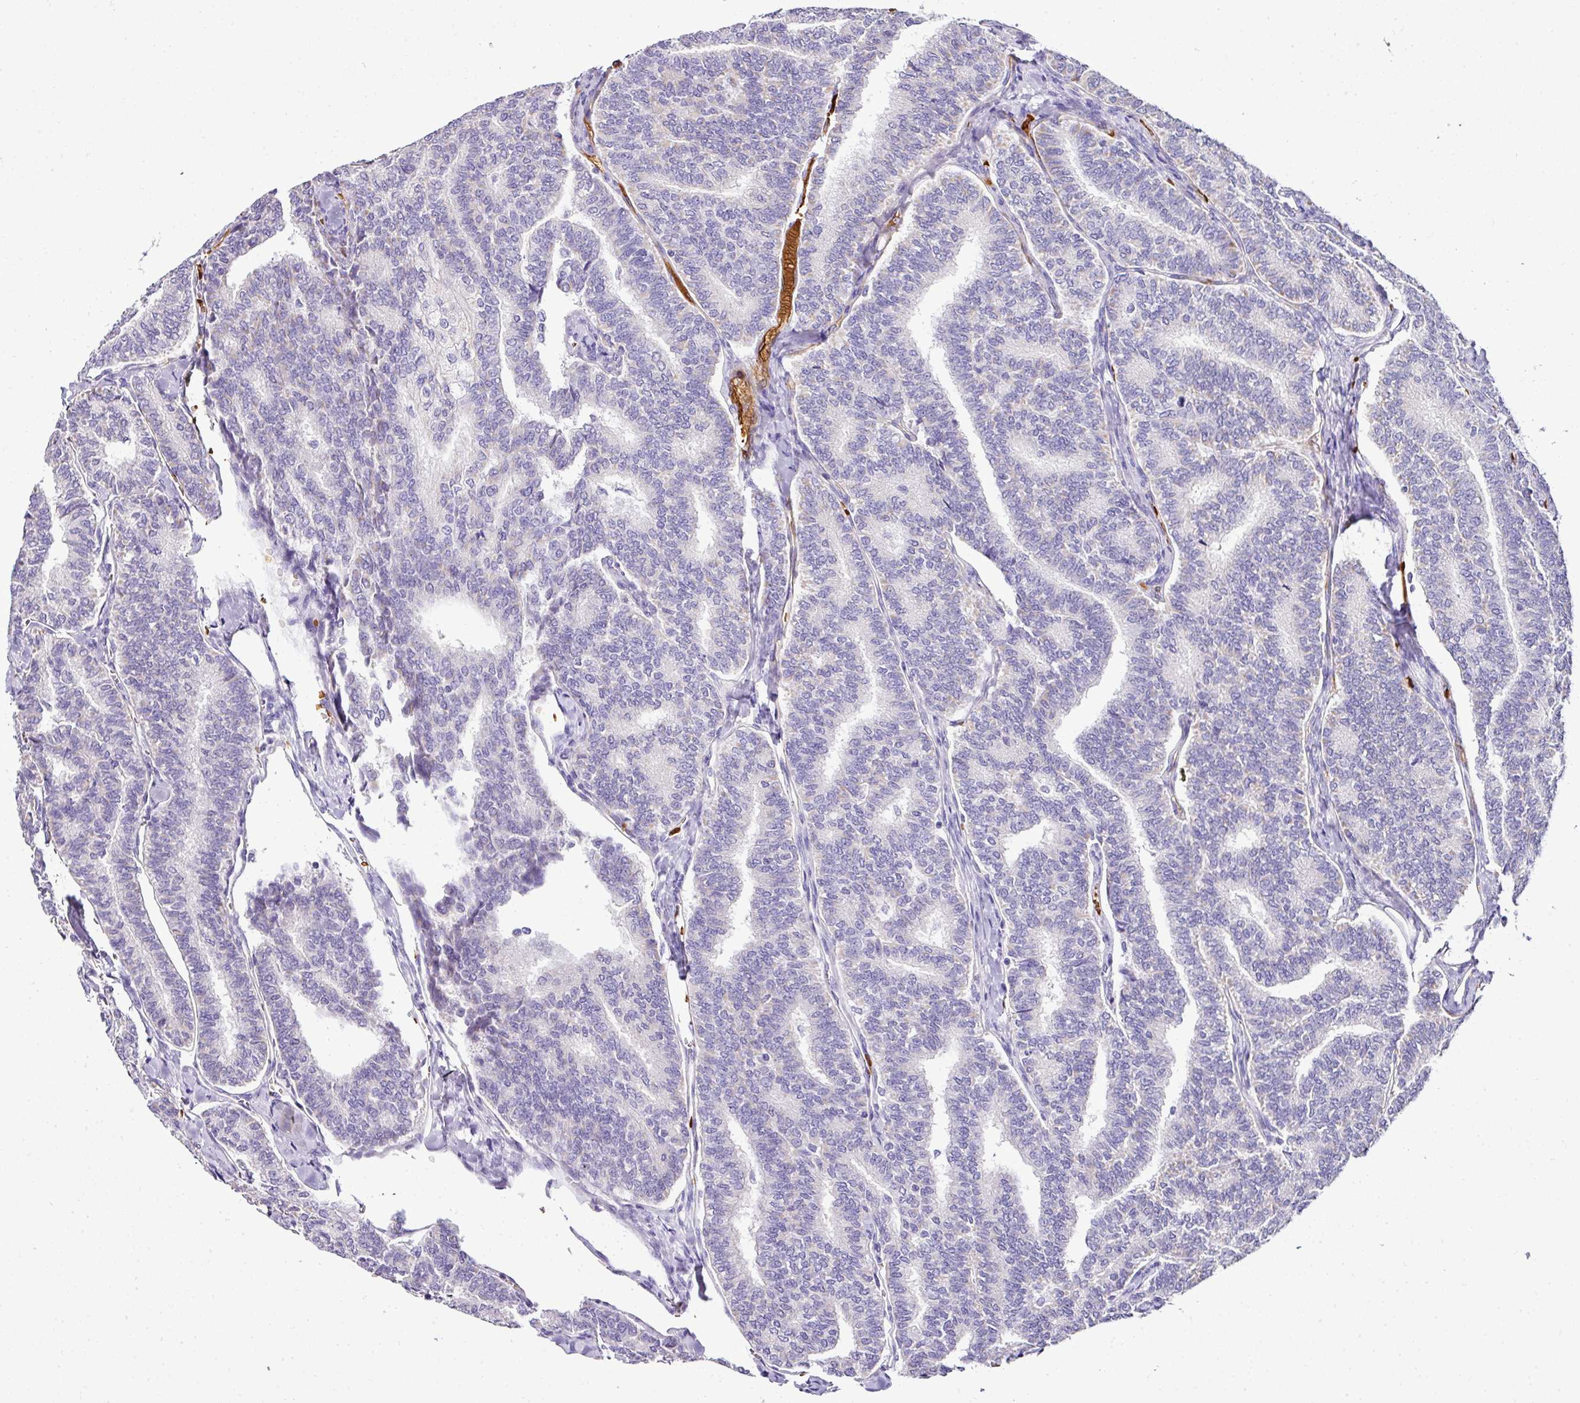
{"staining": {"intensity": "weak", "quantity": "<25%", "location": "cytoplasmic/membranous"}, "tissue": "thyroid cancer", "cell_type": "Tumor cells", "image_type": "cancer", "snomed": [{"axis": "morphology", "description": "Papillary adenocarcinoma, NOS"}, {"axis": "topography", "description": "Thyroid gland"}], "caption": "Thyroid papillary adenocarcinoma was stained to show a protein in brown. There is no significant staining in tumor cells. (DAB immunohistochemistry (IHC) with hematoxylin counter stain).", "gene": "NAPSA", "patient": {"sex": "female", "age": 35}}